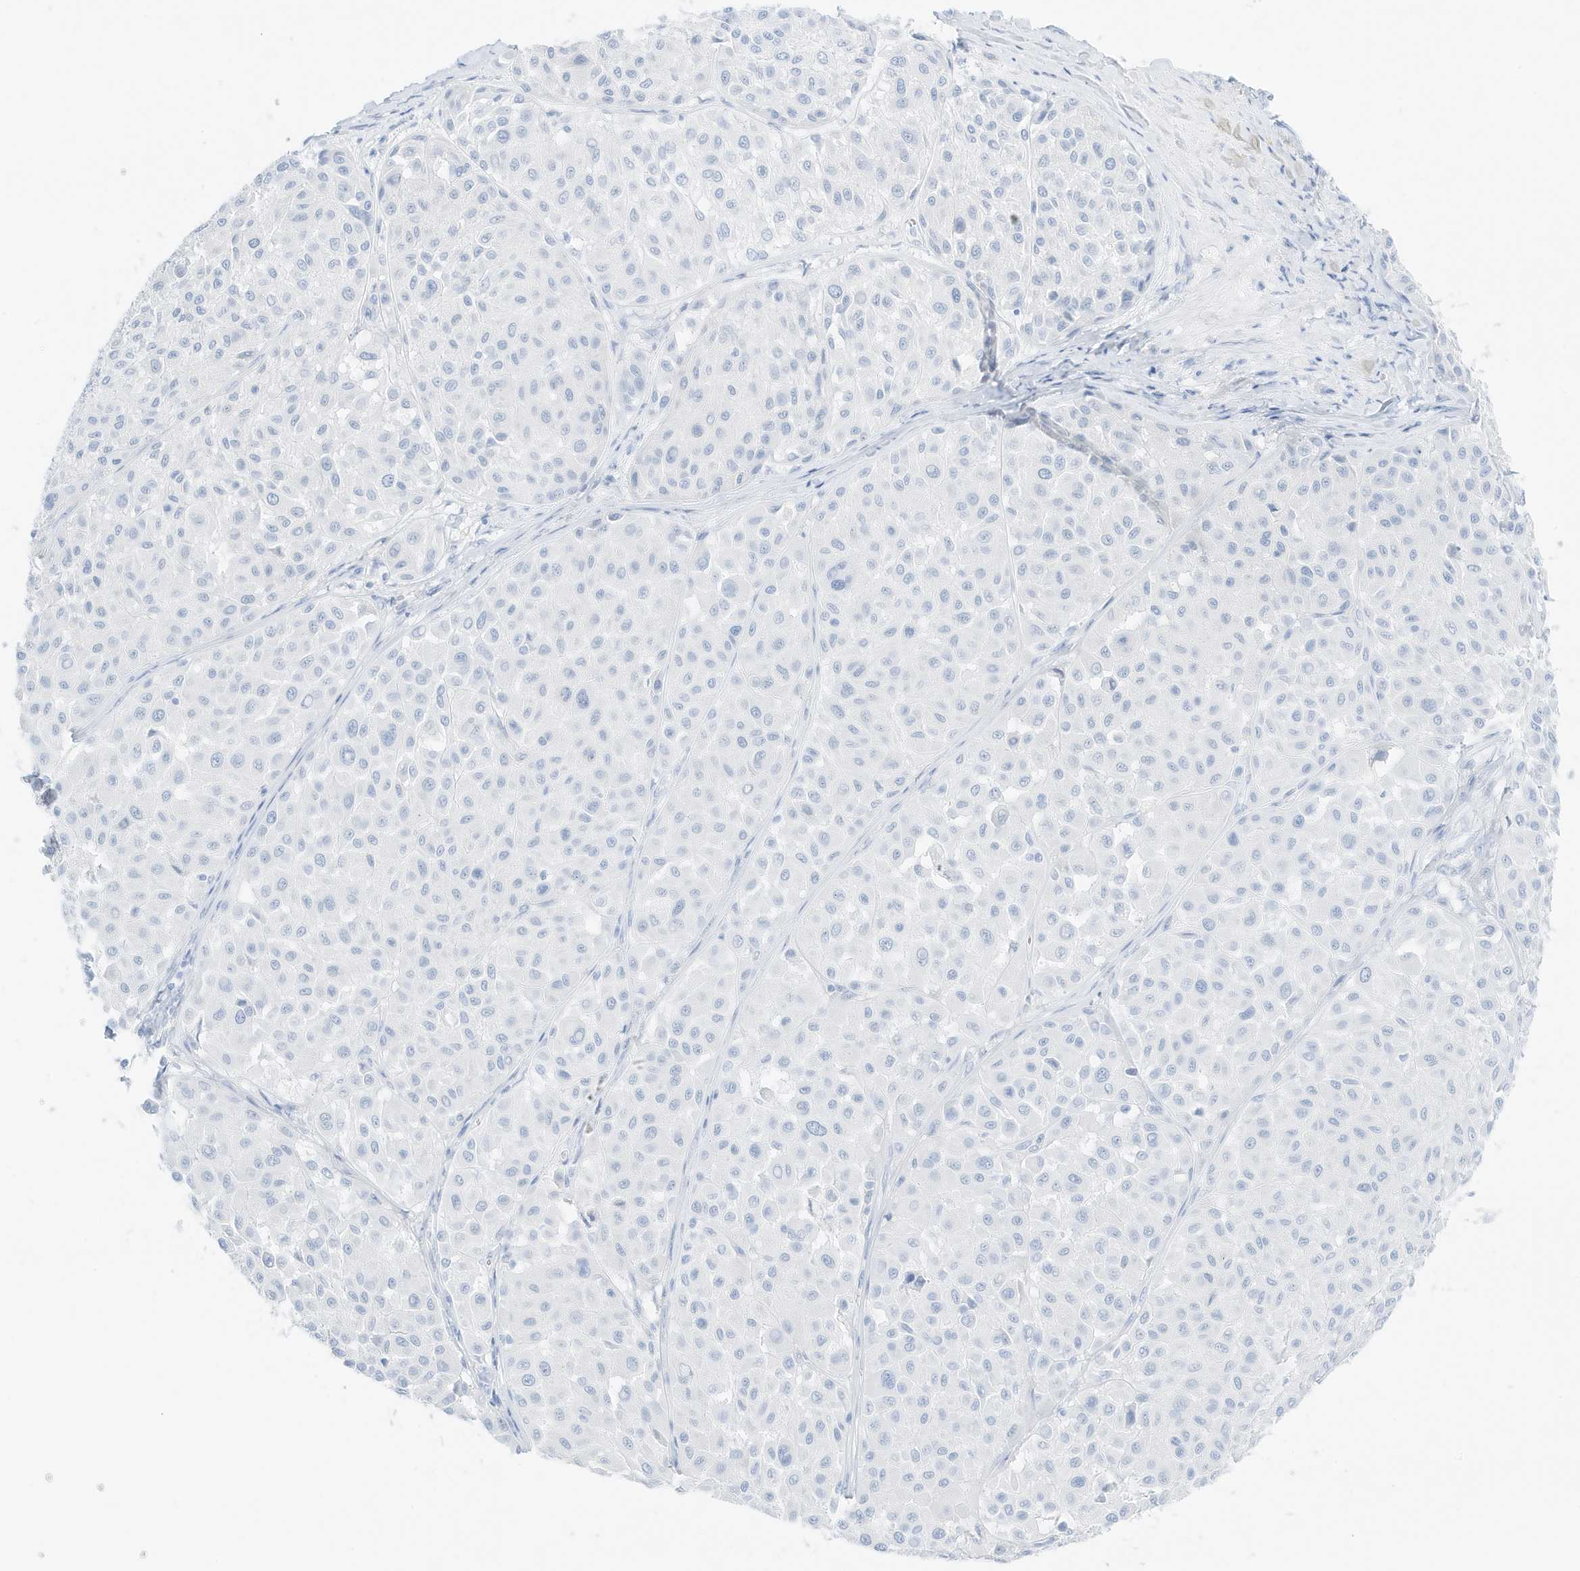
{"staining": {"intensity": "negative", "quantity": "none", "location": "none"}, "tissue": "melanoma", "cell_type": "Tumor cells", "image_type": "cancer", "snomed": [{"axis": "morphology", "description": "Malignant melanoma, Metastatic site"}, {"axis": "topography", "description": "Soft tissue"}], "caption": "Protein analysis of malignant melanoma (metastatic site) demonstrates no significant staining in tumor cells.", "gene": "SLC22A13", "patient": {"sex": "male", "age": 41}}